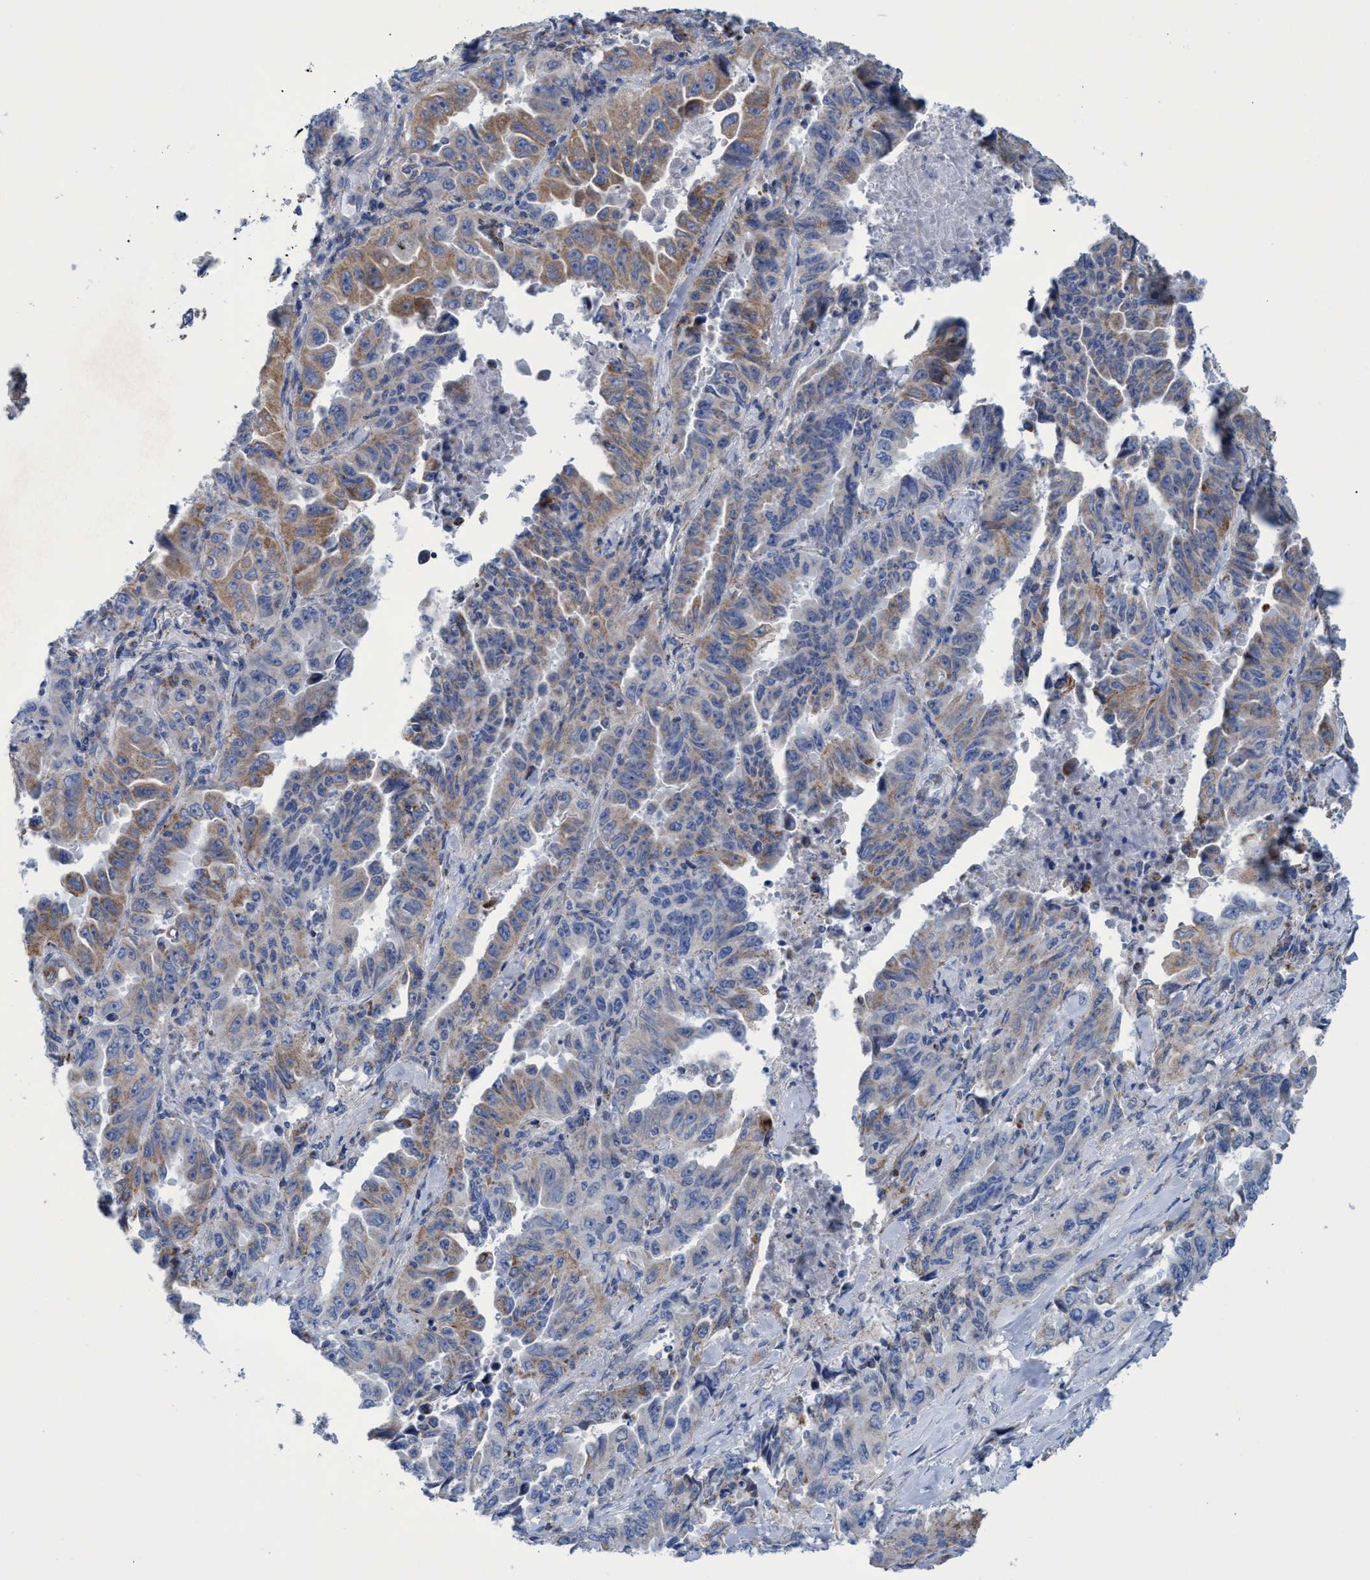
{"staining": {"intensity": "moderate", "quantity": "25%-75%", "location": "cytoplasmic/membranous"}, "tissue": "lung cancer", "cell_type": "Tumor cells", "image_type": "cancer", "snomed": [{"axis": "morphology", "description": "Adenocarcinoma, NOS"}, {"axis": "topography", "description": "Lung"}], "caption": "A brown stain labels moderate cytoplasmic/membranous expression of a protein in human lung cancer tumor cells.", "gene": "ZNF750", "patient": {"sex": "female", "age": 51}}